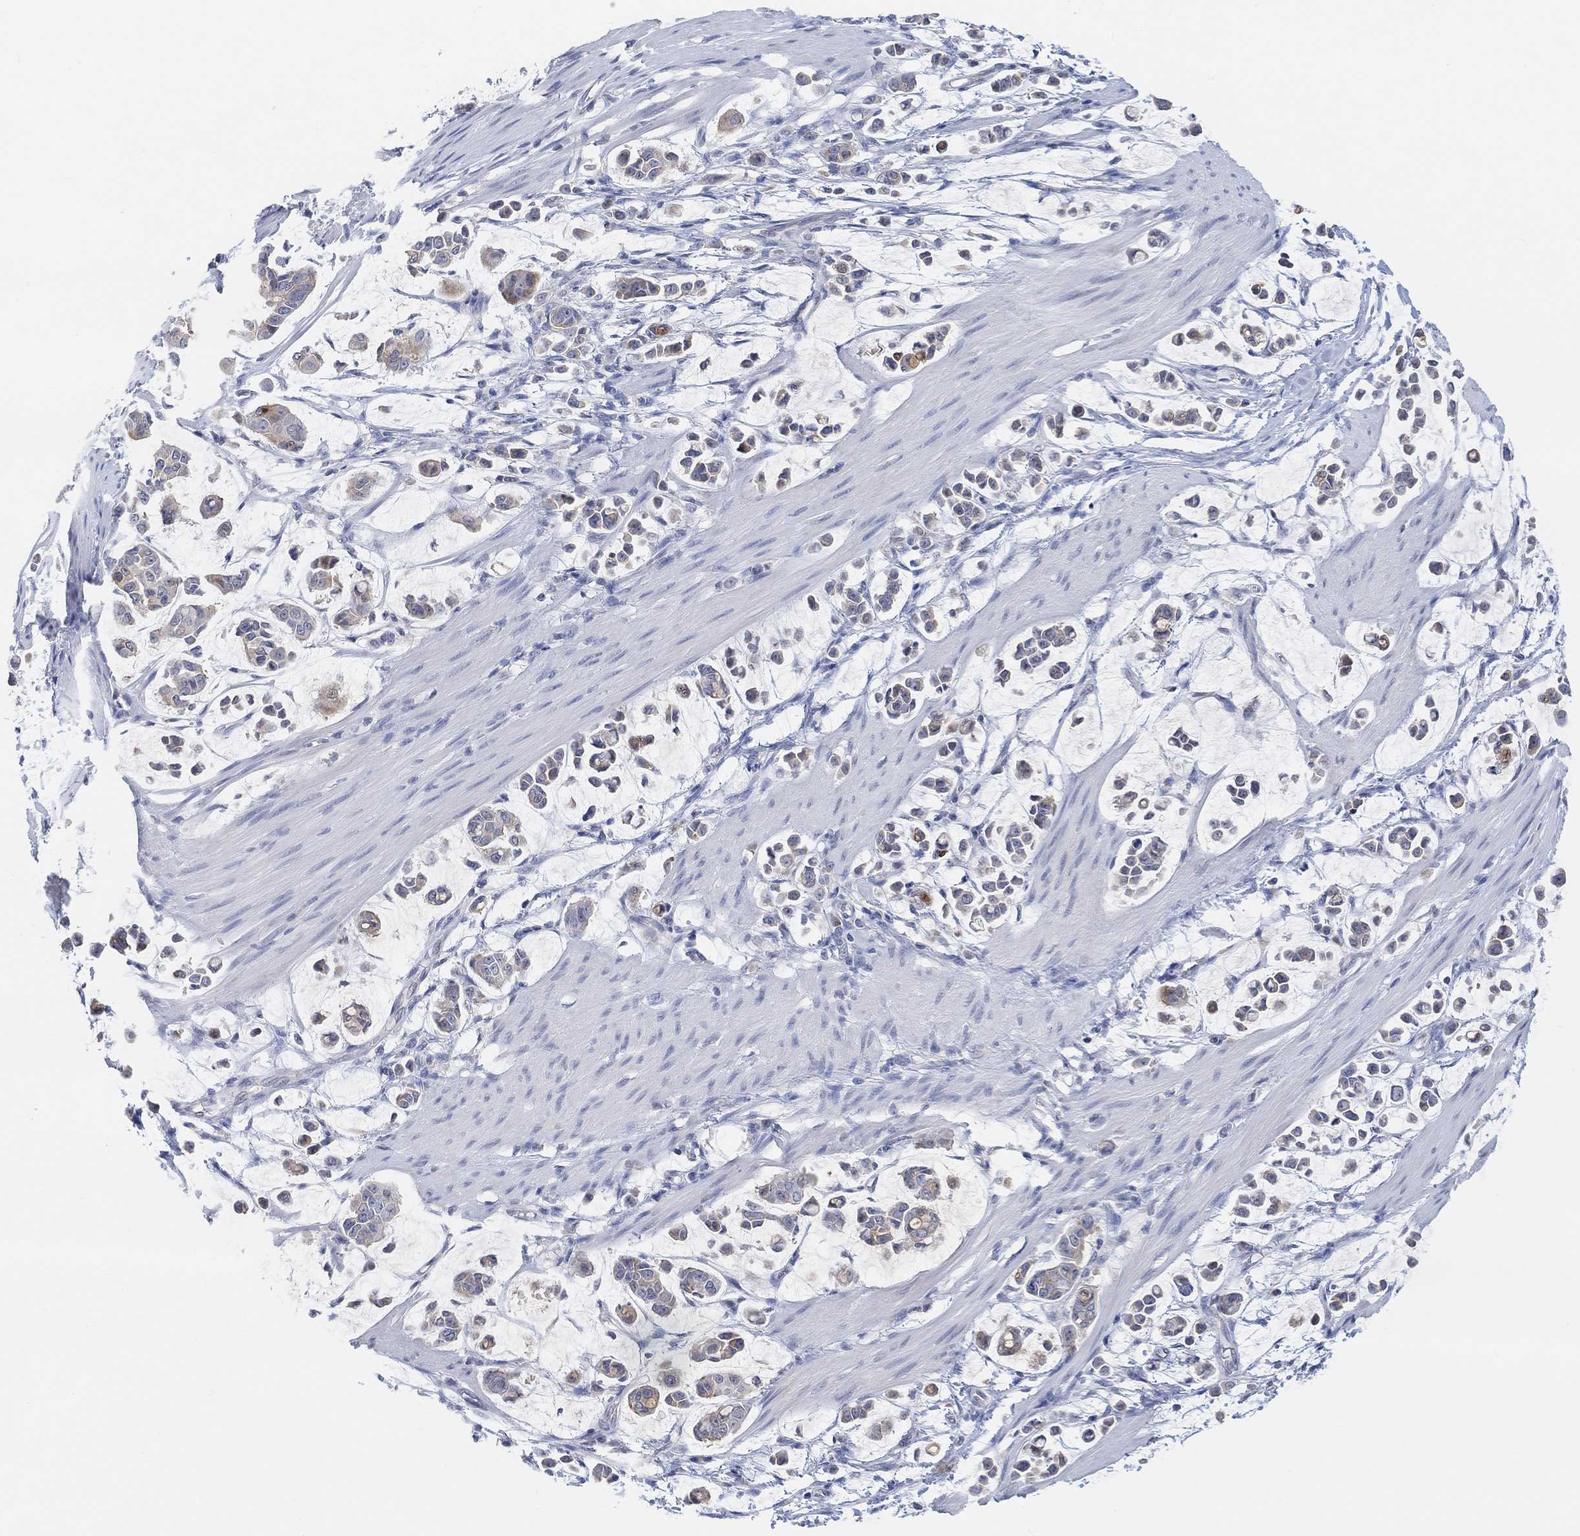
{"staining": {"intensity": "negative", "quantity": "none", "location": "none"}, "tissue": "stomach cancer", "cell_type": "Tumor cells", "image_type": "cancer", "snomed": [{"axis": "morphology", "description": "Adenocarcinoma, NOS"}, {"axis": "topography", "description": "Stomach"}], "caption": "Immunohistochemical staining of human adenocarcinoma (stomach) displays no significant expression in tumor cells.", "gene": "MUC1", "patient": {"sex": "male", "age": 82}}